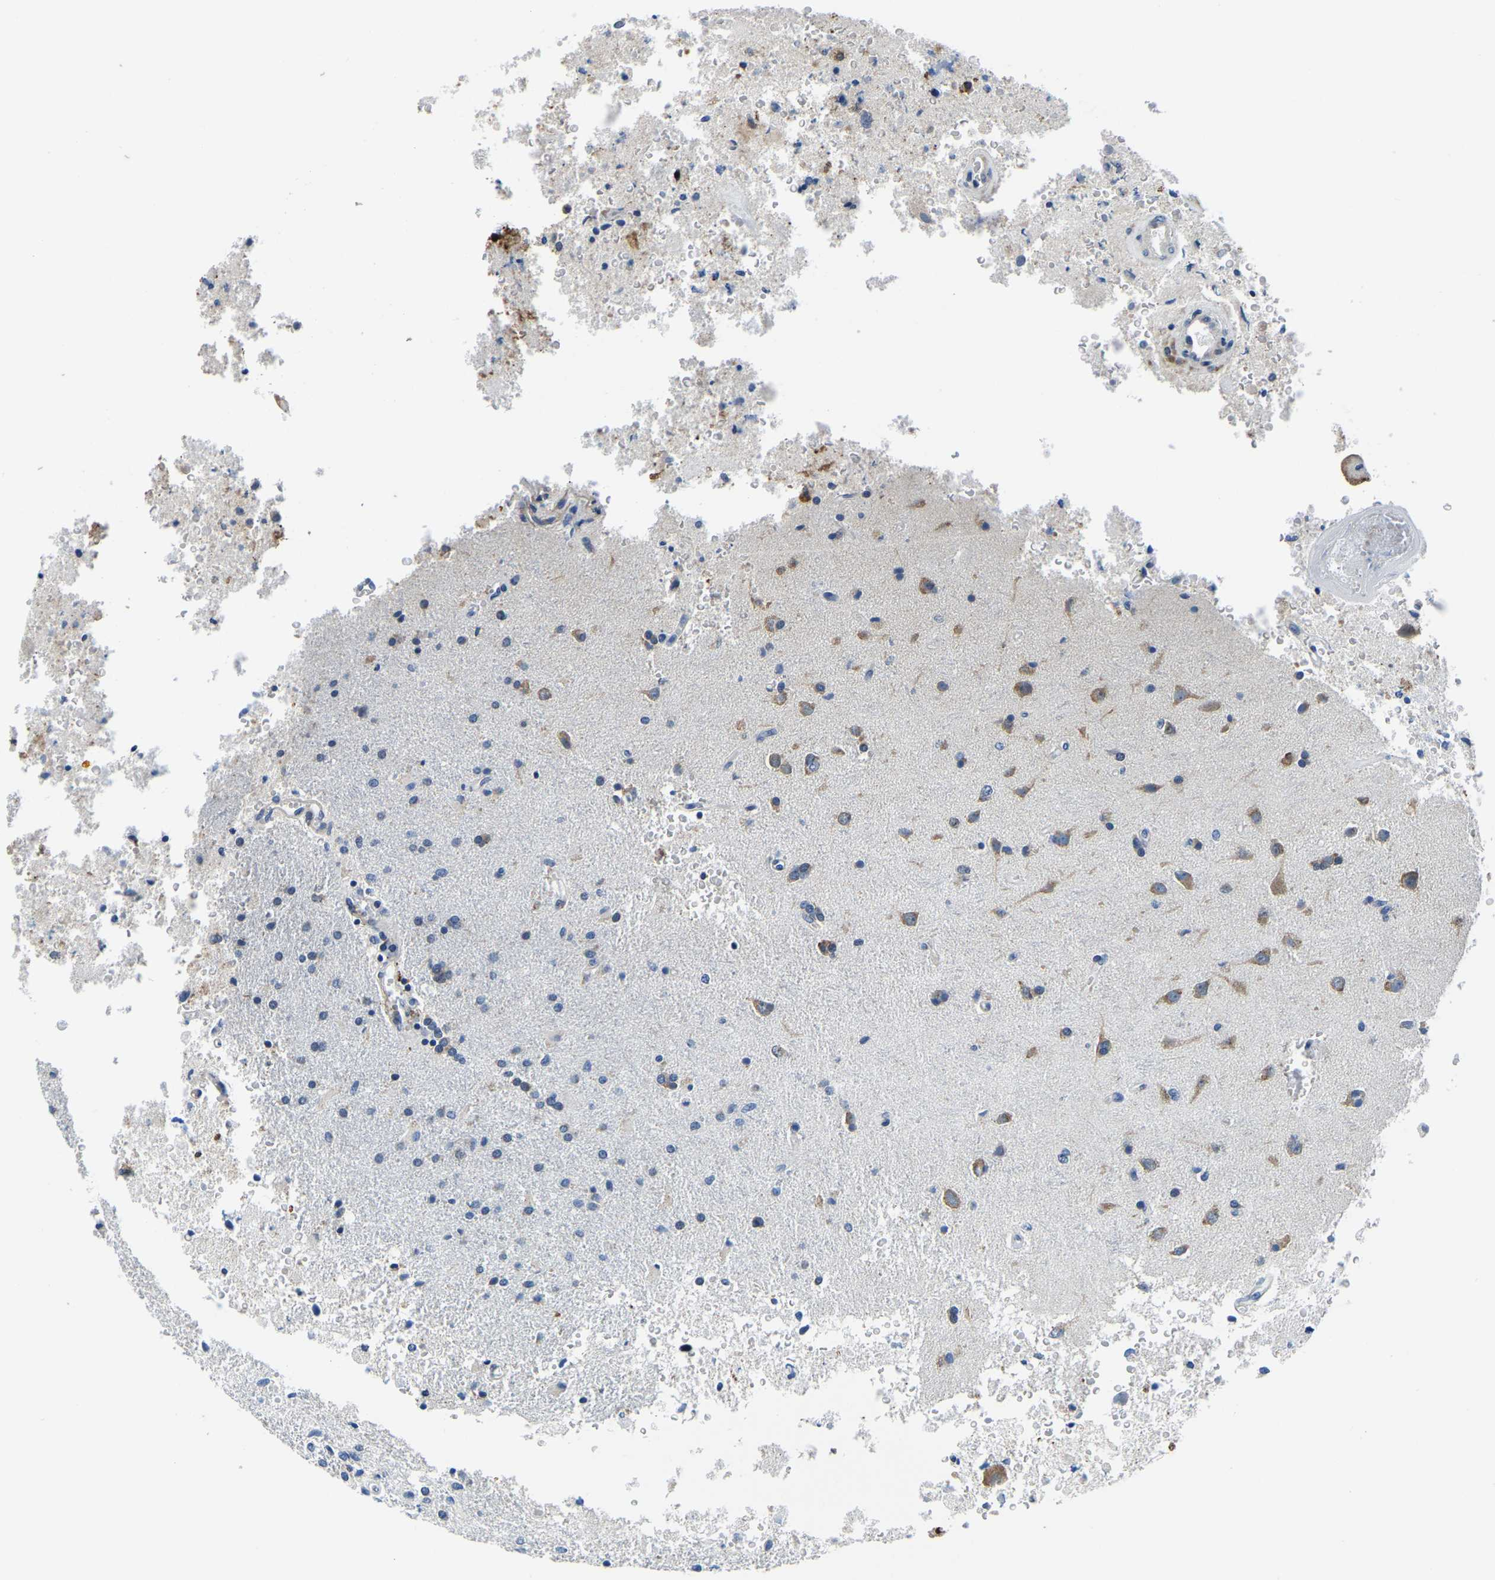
{"staining": {"intensity": "negative", "quantity": "none", "location": "none"}, "tissue": "glioma", "cell_type": "Tumor cells", "image_type": "cancer", "snomed": [{"axis": "morphology", "description": "Normal tissue, NOS"}, {"axis": "morphology", "description": "Glioma, malignant, High grade"}, {"axis": "topography", "description": "Cerebral cortex"}], "caption": "High power microscopy micrograph of an immunohistochemistry (IHC) photomicrograph of malignant glioma (high-grade), revealing no significant positivity in tumor cells. The staining was performed using DAB (3,3'-diaminobenzidine) to visualize the protein expression in brown, while the nuclei were stained in blue with hematoxylin (Magnification: 20x).", "gene": "LIAS", "patient": {"sex": "male", "age": 77}}